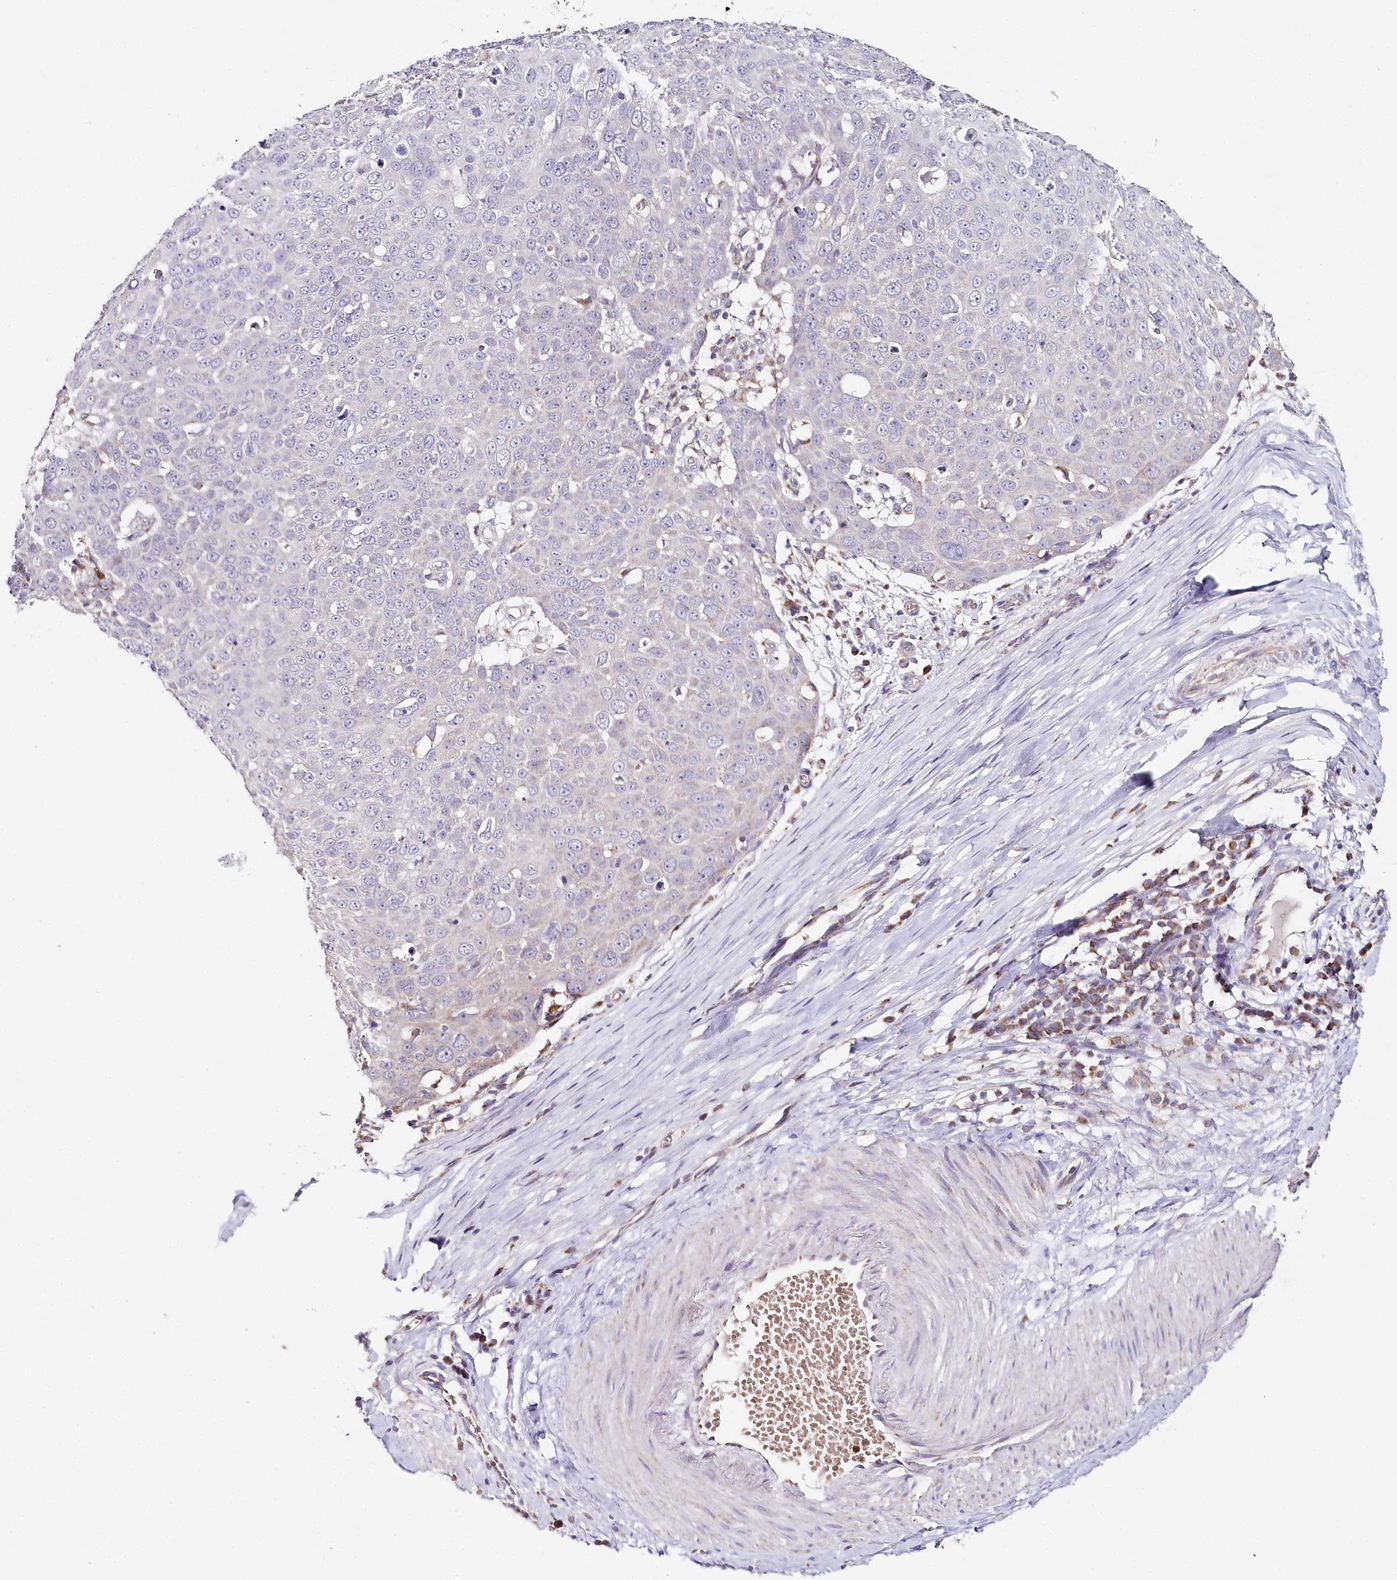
{"staining": {"intensity": "negative", "quantity": "none", "location": "none"}, "tissue": "skin cancer", "cell_type": "Tumor cells", "image_type": "cancer", "snomed": [{"axis": "morphology", "description": "Squamous cell carcinoma, NOS"}, {"axis": "topography", "description": "Skin"}], "caption": "This is a micrograph of immunohistochemistry staining of squamous cell carcinoma (skin), which shows no positivity in tumor cells. (Immunohistochemistry (ihc), brightfield microscopy, high magnification).", "gene": "MMP25", "patient": {"sex": "male", "age": 71}}